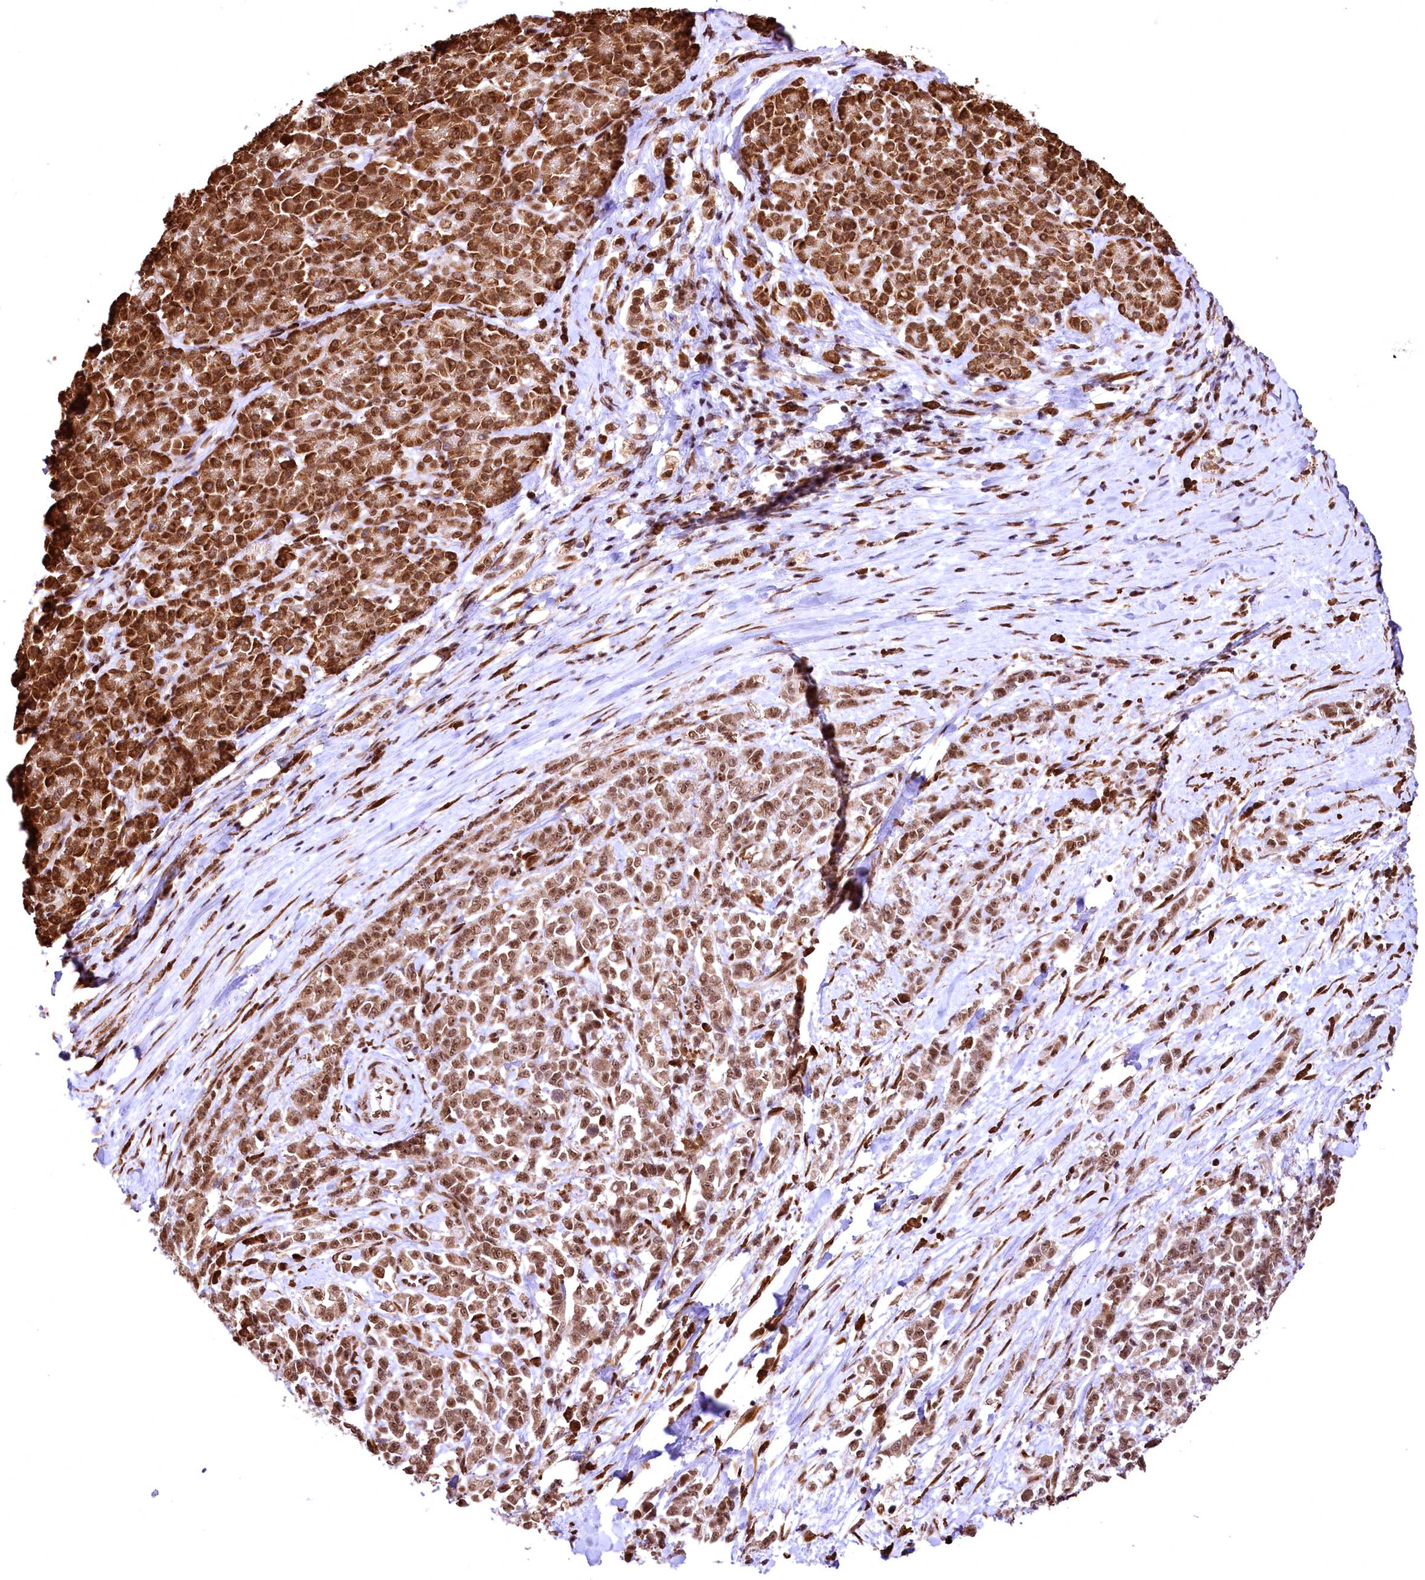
{"staining": {"intensity": "moderate", "quantity": ">75%", "location": "nuclear"}, "tissue": "pancreatic cancer", "cell_type": "Tumor cells", "image_type": "cancer", "snomed": [{"axis": "morphology", "description": "Normal tissue, NOS"}, {"axis": "morphology", "description": "Adenocarcinoma, NOS"}, {"axis": "topography", "description": "Pancreas"}], "caption": "Protein expression analysis of human pancreatic adenocarcinoma reveals moderate nuclear positivity in about >75% of tumor cells.", "gene": "PDS5B", "patient": {"sex": "female", "age": 64}}